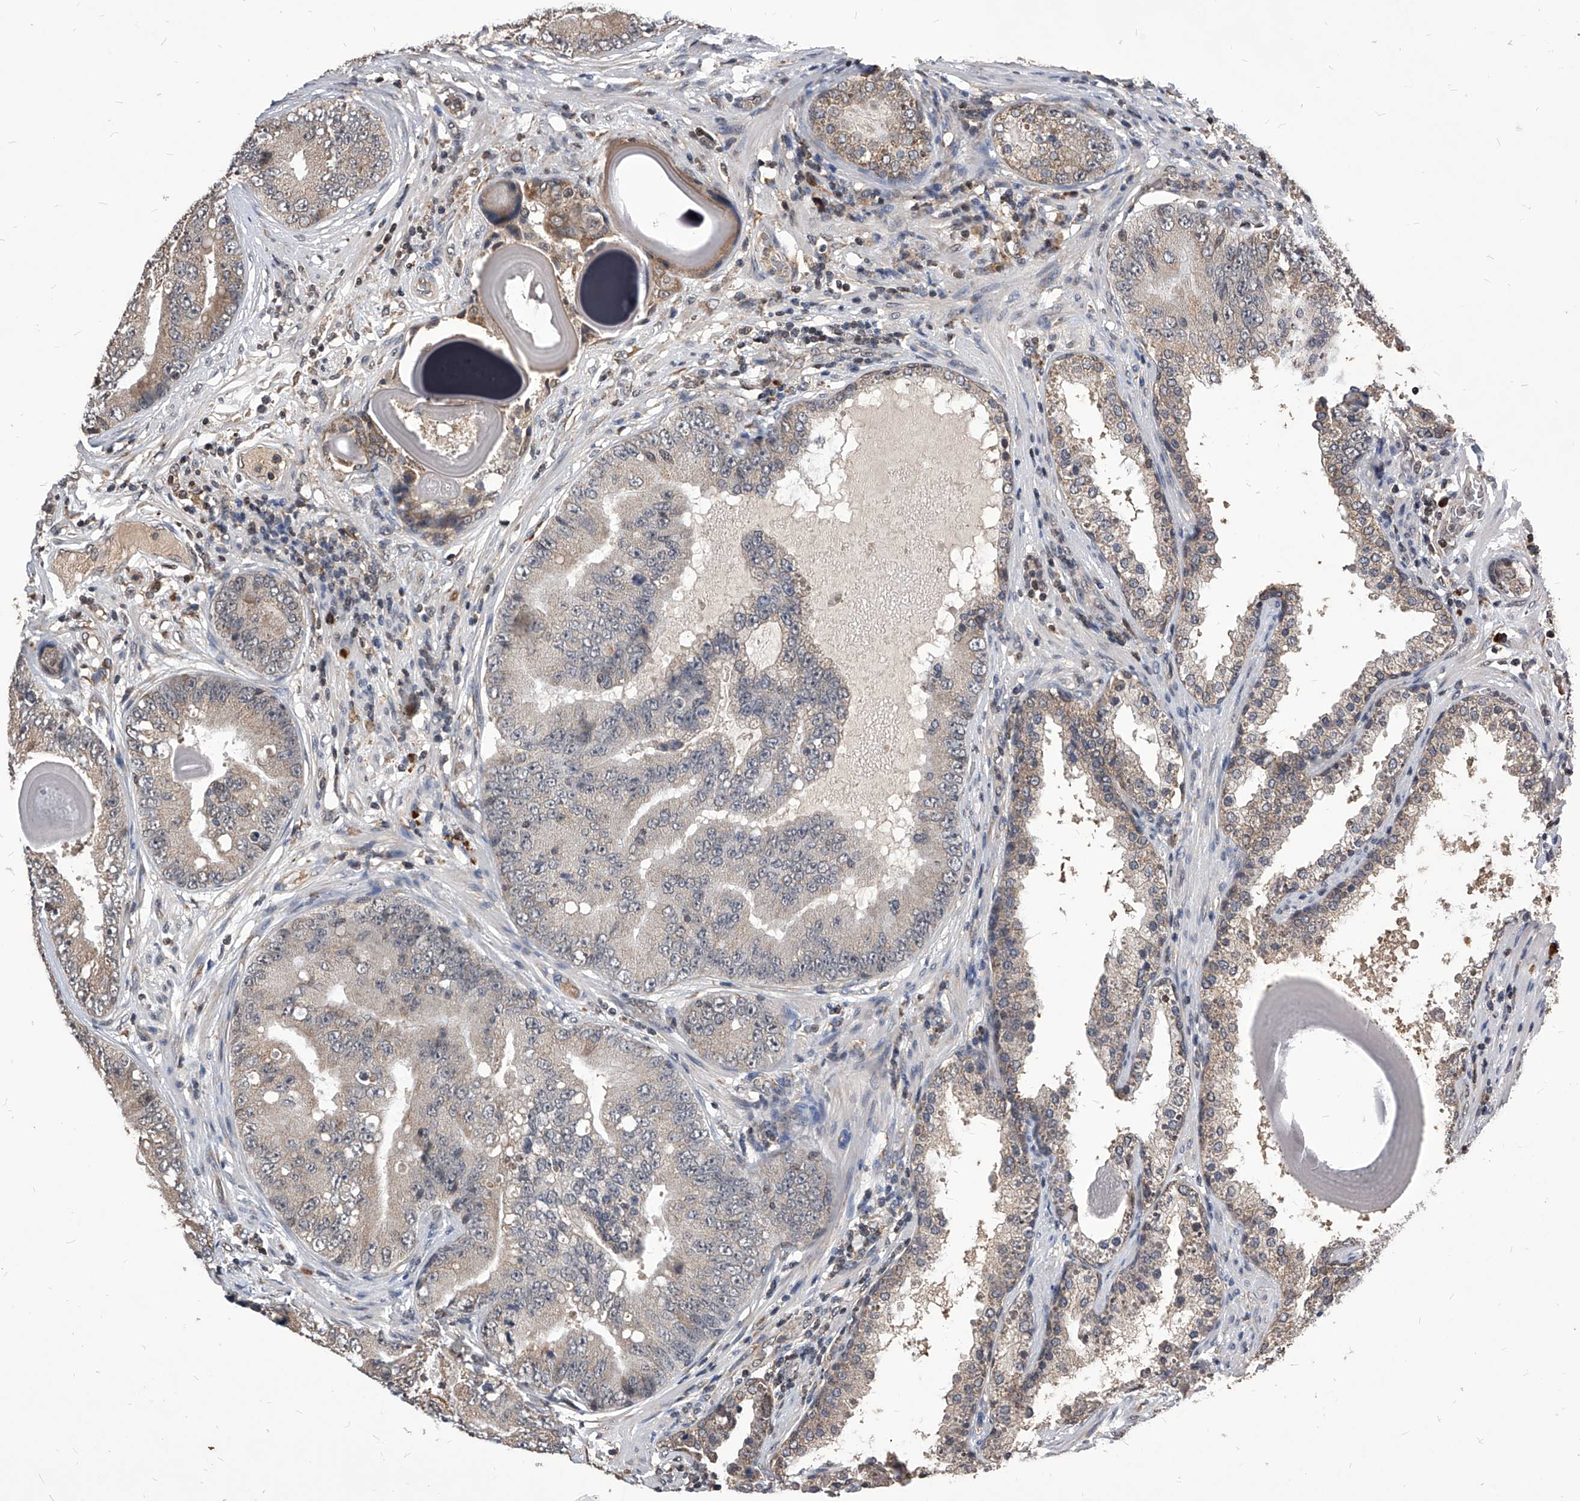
{"staining": {"intensity": "weak", "quantity": "<25%", "location": "cytoplasmic/membranous"}, "tissue": "prostate cancer", "cell_type": "Tumor cells", "image_type": "cancer", "snomed": [{"axis": "morphology", "description": "Adenocarcinoma, High grade"}, {"axis": "topography", "description": "Prostate"}], "caption": "Protein analysis of prostate cancer (high-grade adenocarcinoma) shows no significant staining in tumor cells.", "gene": "ID1", "patient": {"sex": "male", "age": 70}}